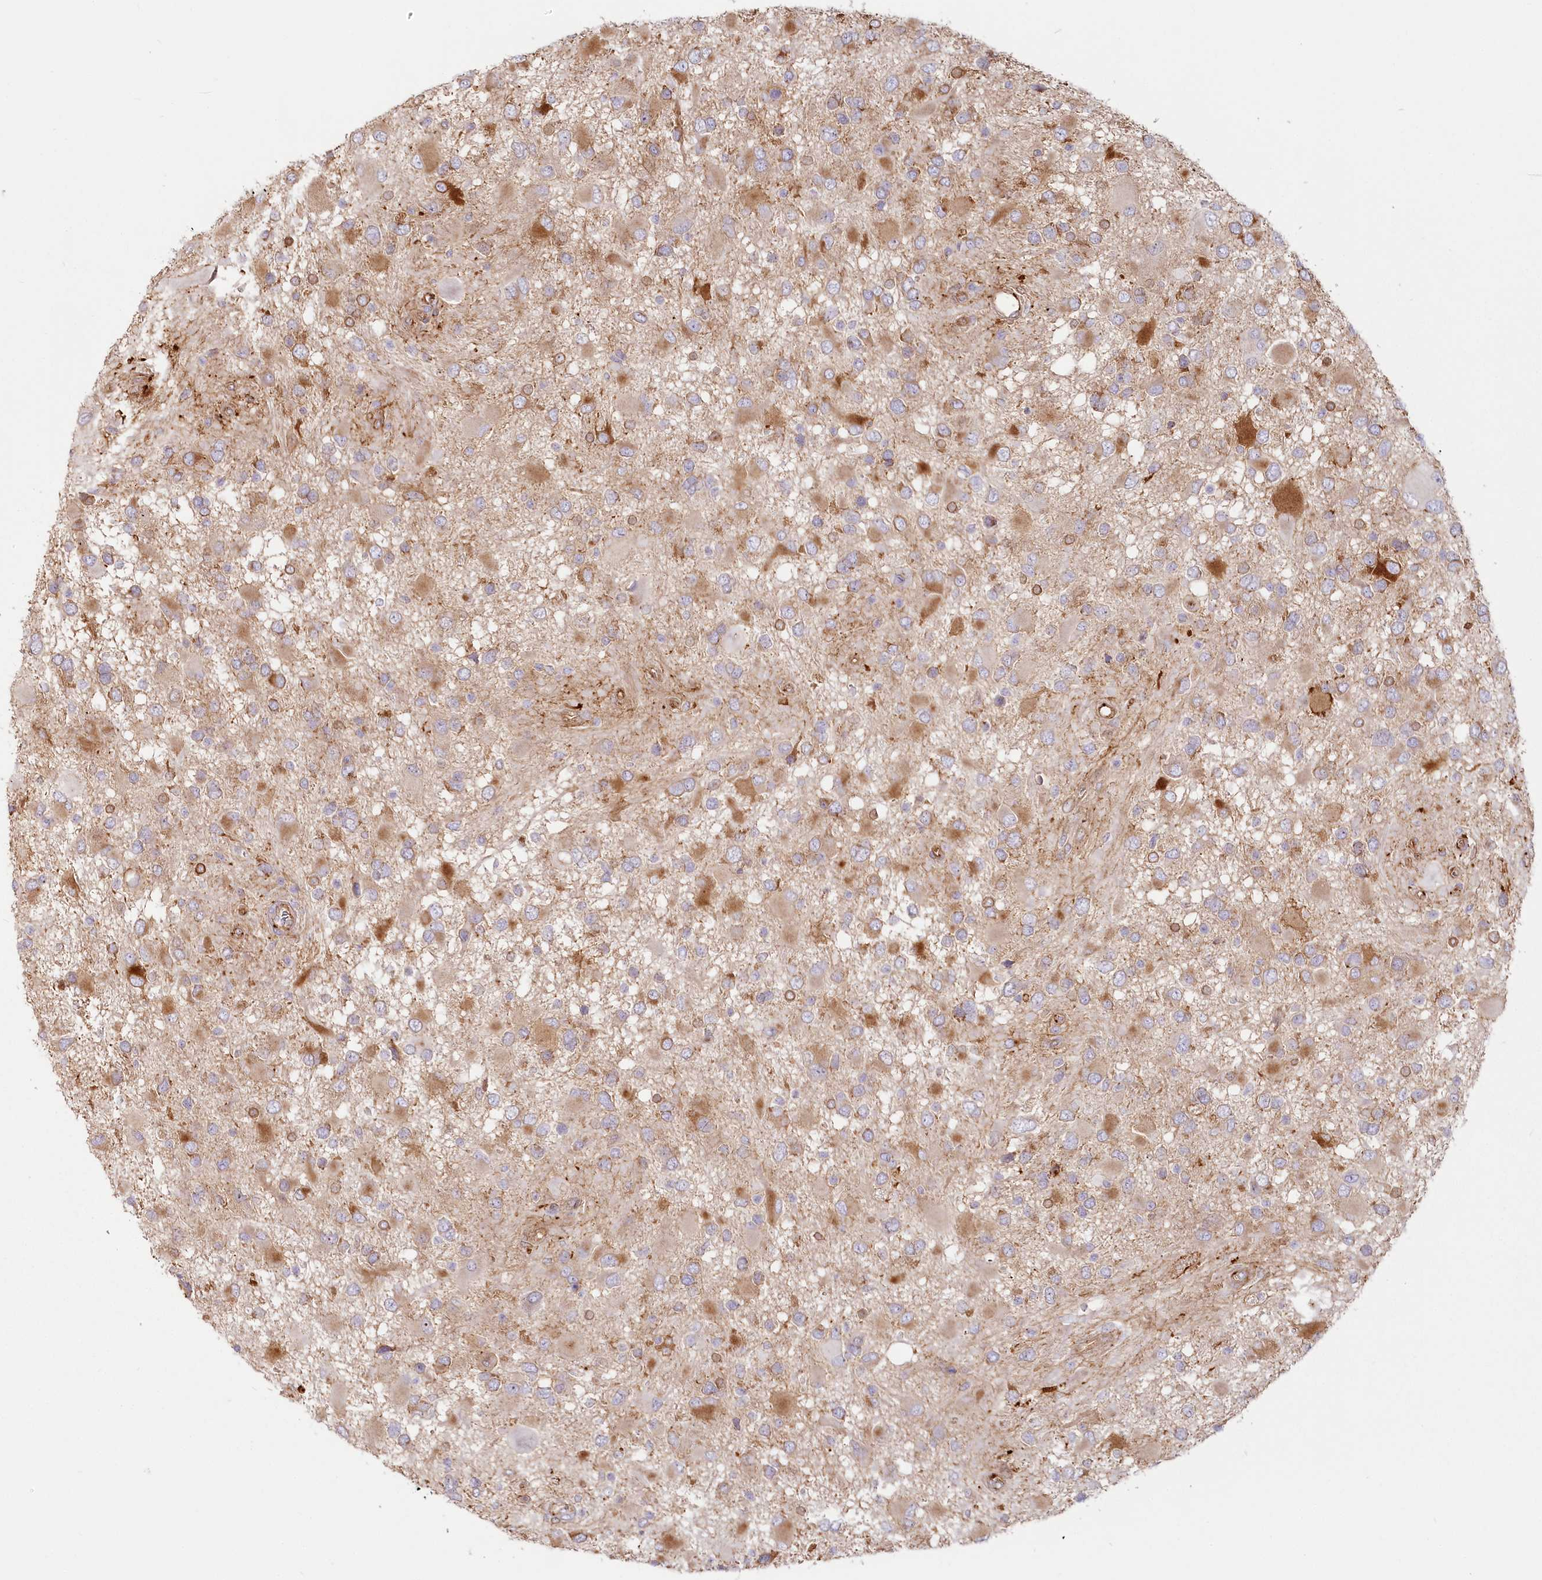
{"staining": {"intensity": "moderate", "quantity": "<25%", "location": "cytoplasmic/membranous"}, "tissue": "glioma", "cell_type": "Tumor cells", "image_type": "cancer", "snomed": [{"axis": "morphology", "description": "Glioma, malignant, High grade"}, {"axis": "topography", "description": "Brain"}], "caption": "Approximately <25% of tumor cells in human malignant glioma (high-grade) display moderate cytoplasmic/membranous protein expression as visualized by brown immunohistochemical staining.", "gene": "HARS2", "patient": {"sex": "male", "age": 53}}